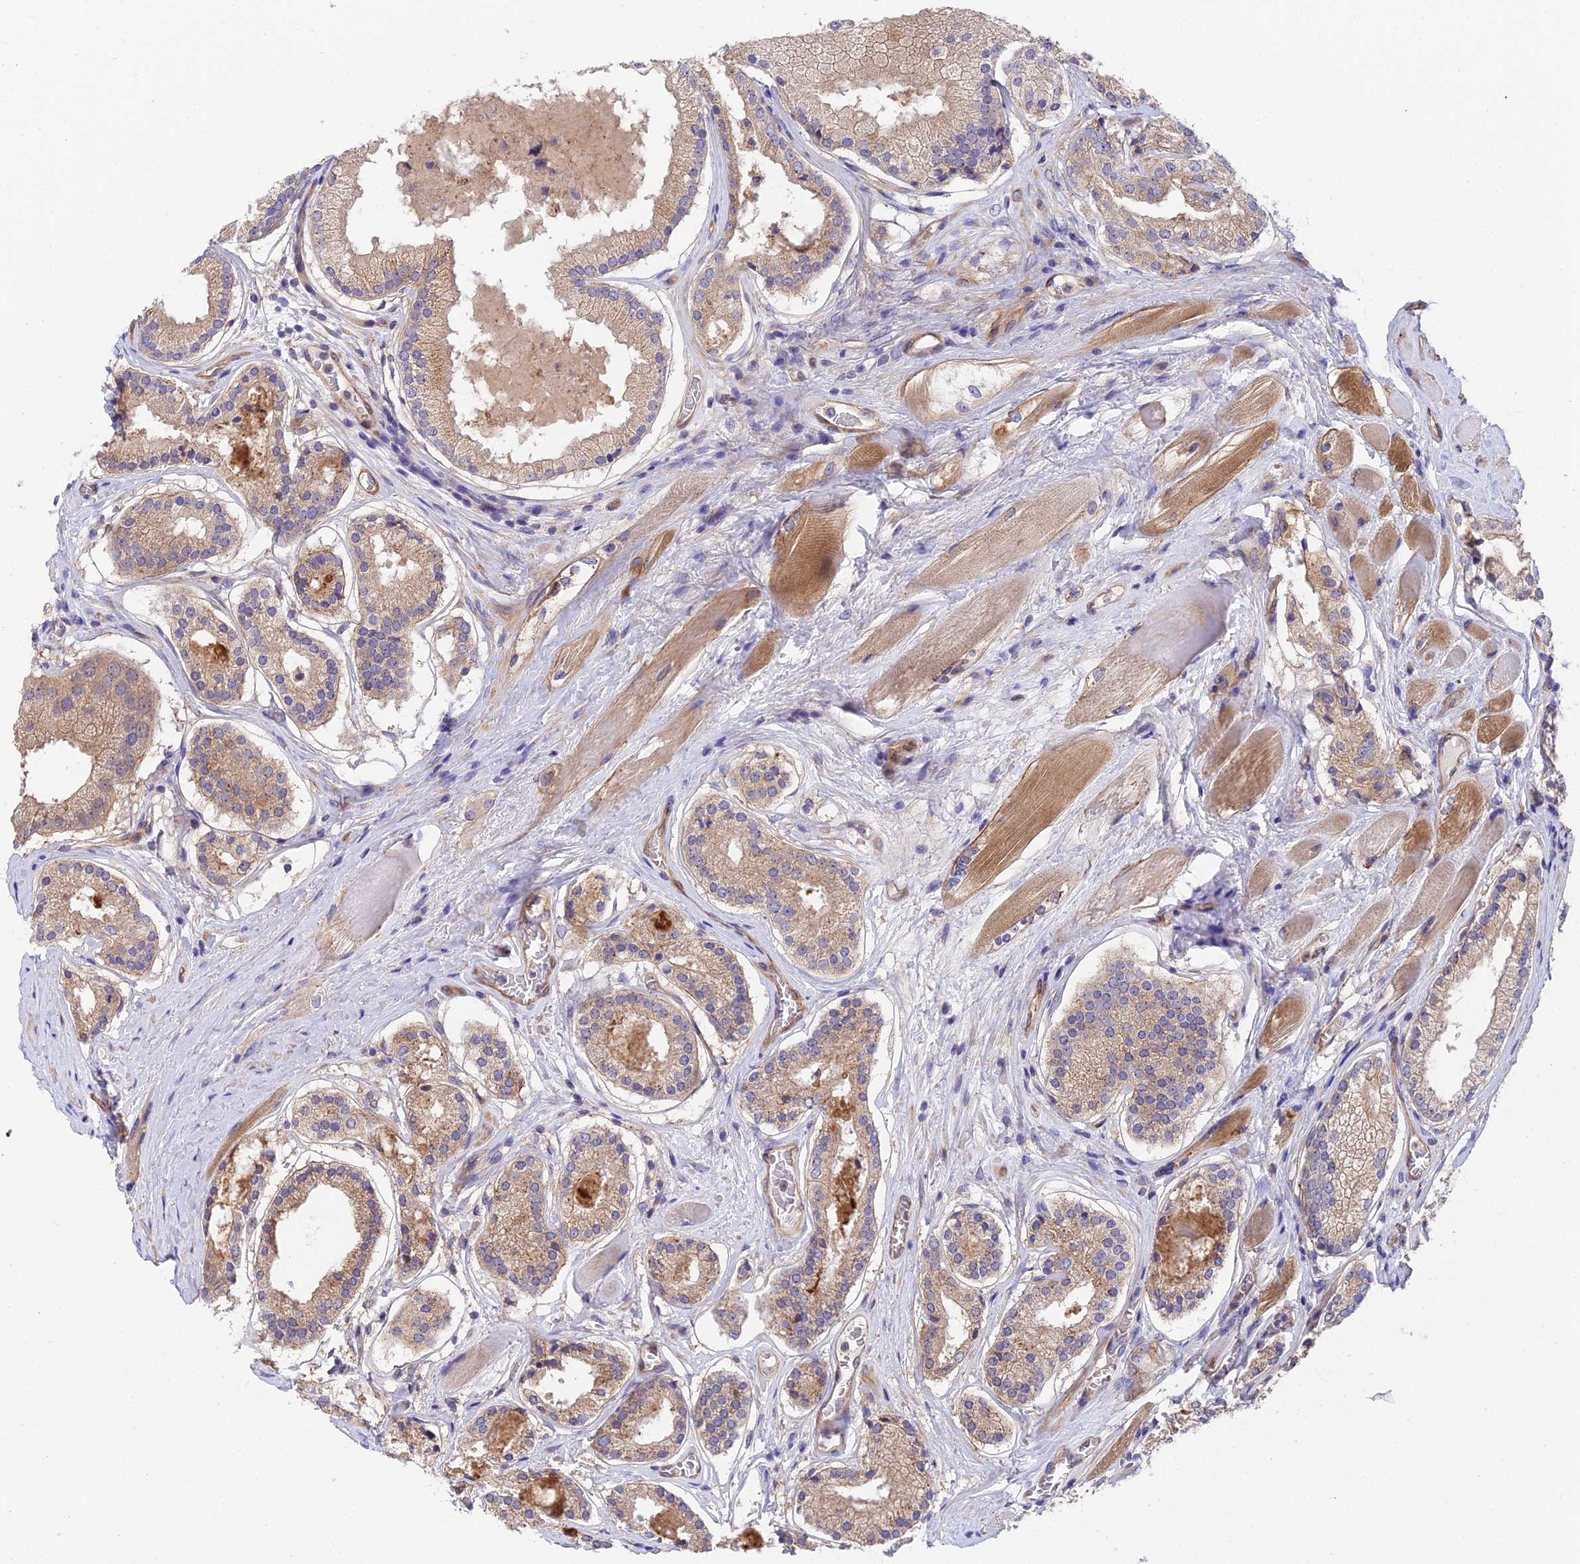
{"staining": {"intensity": "moderate", "quantity": ">75%", "location": "cytoplasmic/membranous"}, "tissue": "prostate cancer", "cell_type": "Tumor cells", "image_type": "cancer", "snomed": [{"axis": "morphology", "description": "Adenocarcinoma, High grade"}, {"axis": "topography", "description": "Prostate"}], "caption": "Immunohistochemistry image of human prostate high-grade adenocarcinoma stained for a protein (brown), which exhibits medium levels of moderate cytoplasmic/membranous expression in approximately >75% of tumor cells.", "gene": "QRFP", "patient": {"sex": "male", "age": 67}}